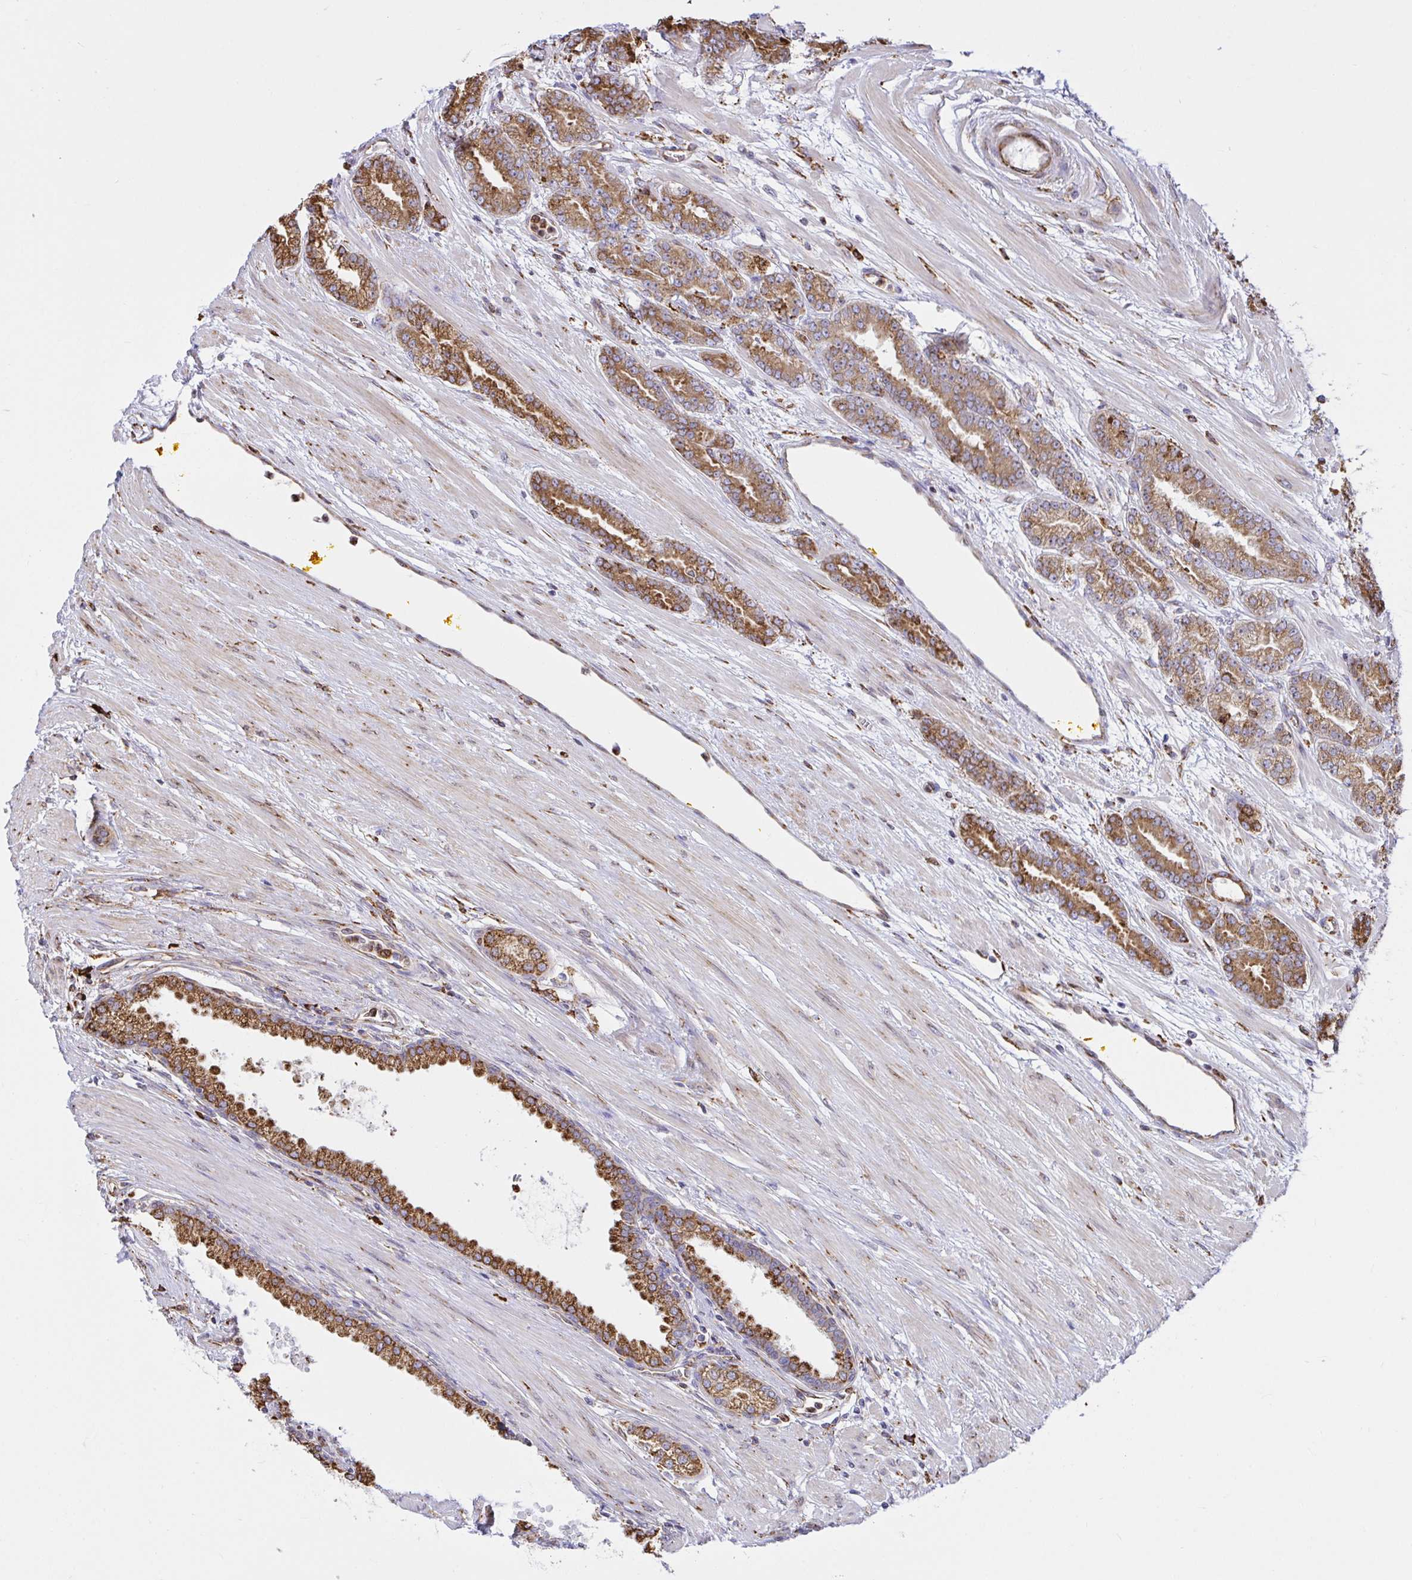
{"staining": {"intensity": "moderate", "quantity": ">75%", "location": "cytoplasmic/membranous"}, "tissue": "prostate cancer", "cell_type": "Tumor cells", "image_type": "cancer", "snomed": [{"axis": "morphology", "description": "Adenocarcinoma, High grade"}, {"axis": "topography", "description": "Prostate"}], "caption": "IHC staining of high-grade adenocarcinoma (prostate), which reveals medium levels of moderate cytoplasmic/membranous positivity in about >75% of tumor cells indicating moderate cytoplasmic/membranous protein expression. The staining was performed using DAB (3,3'-diaminobenzidine) (brown) for protein detection and nuclei were counterstained in hematoxylin (blue).", "gene": "CLGN", "patient": {"sex": "male", "age": 60}}